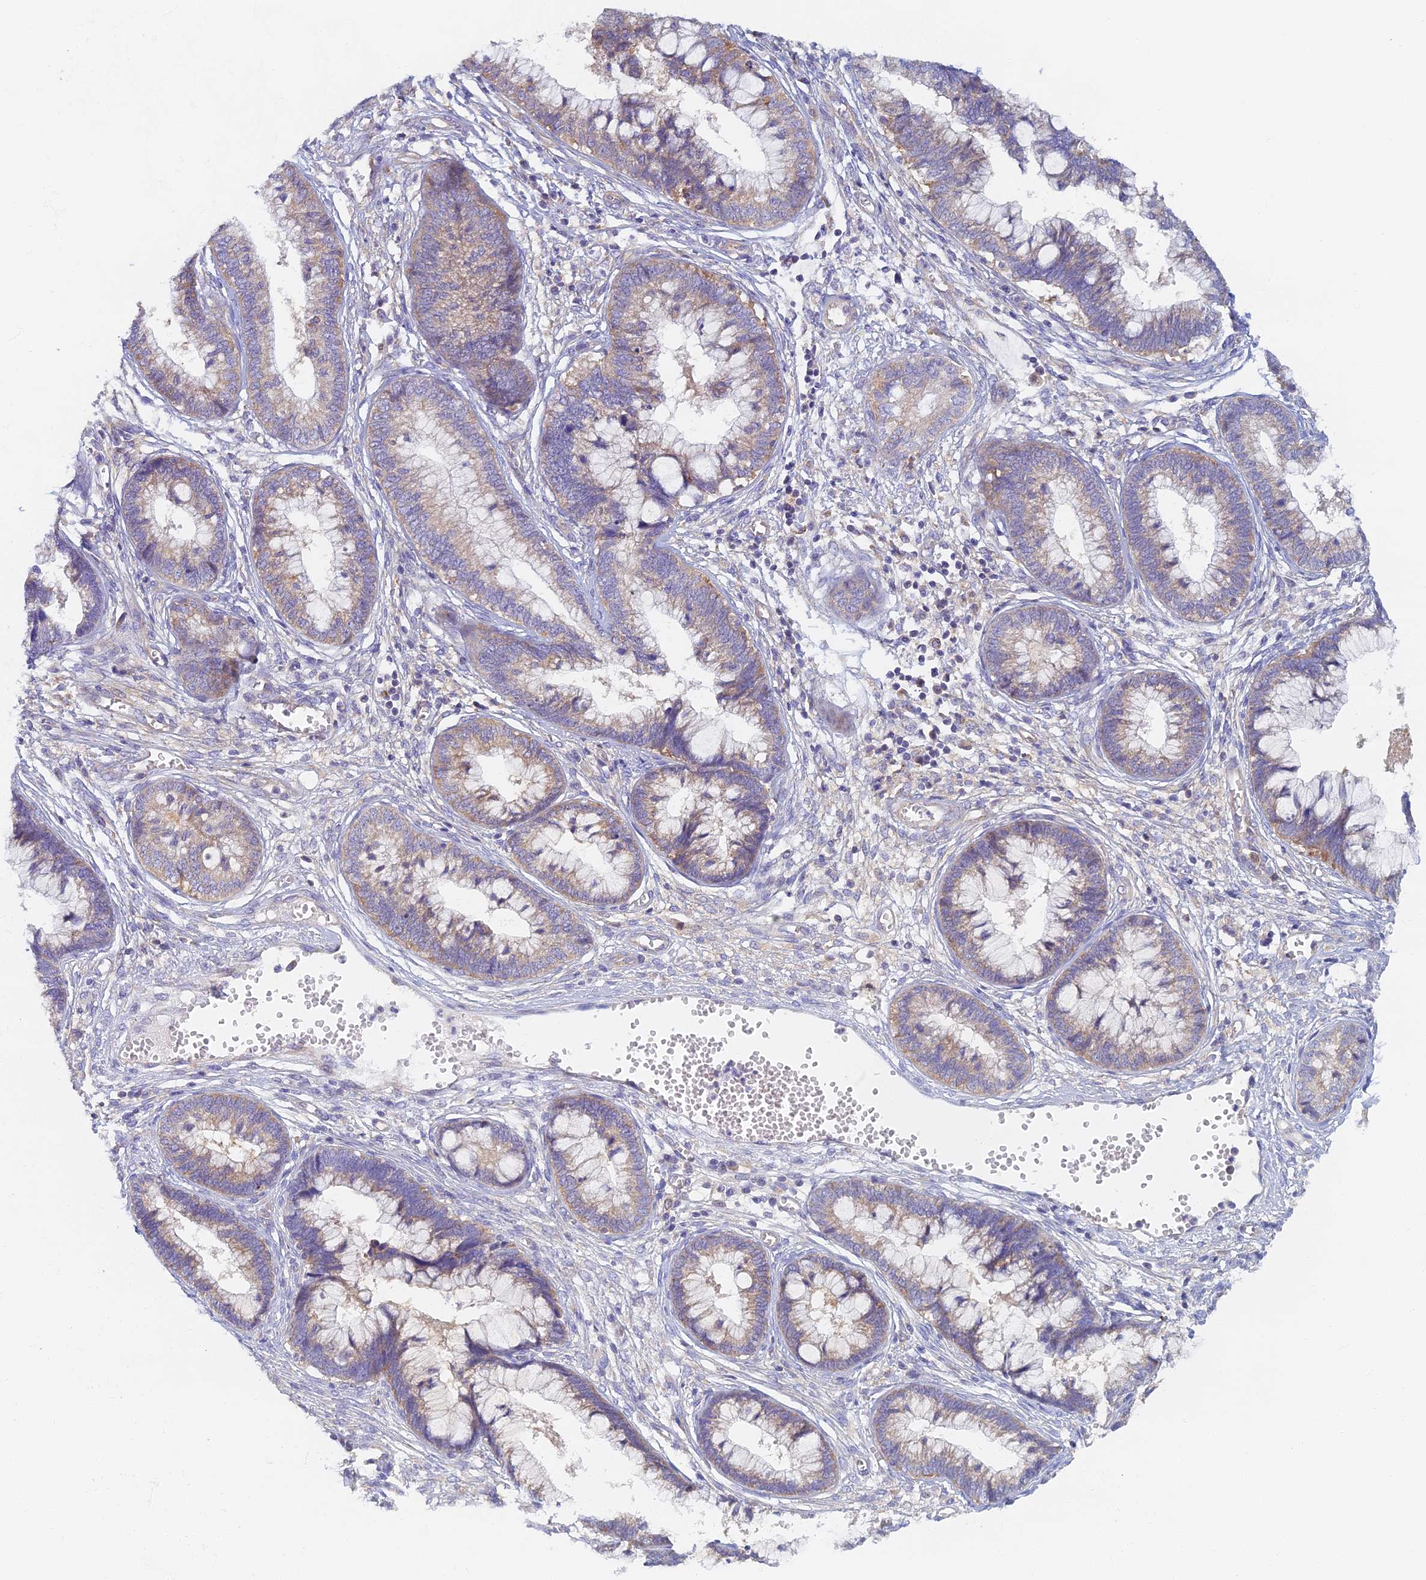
{"staining": {"intensity": "weak", "quantity": "25%-75%", "location": "cytoplasmic/membranous"}, "tissue": "cervical cancer", "cell_type": "Tumor cells", "image_type": "cancer", "snomed": [{"axis": "morphology", "description": "Adenocarcinoma, NOS"}, {"axis": "topography", "description": "Cervix"}], "caption": "Immunohistochemistry image of neoplastic tissue: cervical cancer stained using immunohistochemistry (IHC) shows low levels of weak protein expression localized specifically in the cytoplasmic/membranous of tumor cells, appearing as a cytoplasmic/membranous brown color.", "gene": "TMEM44", "patient": {"sex": "female", "age": 44}}